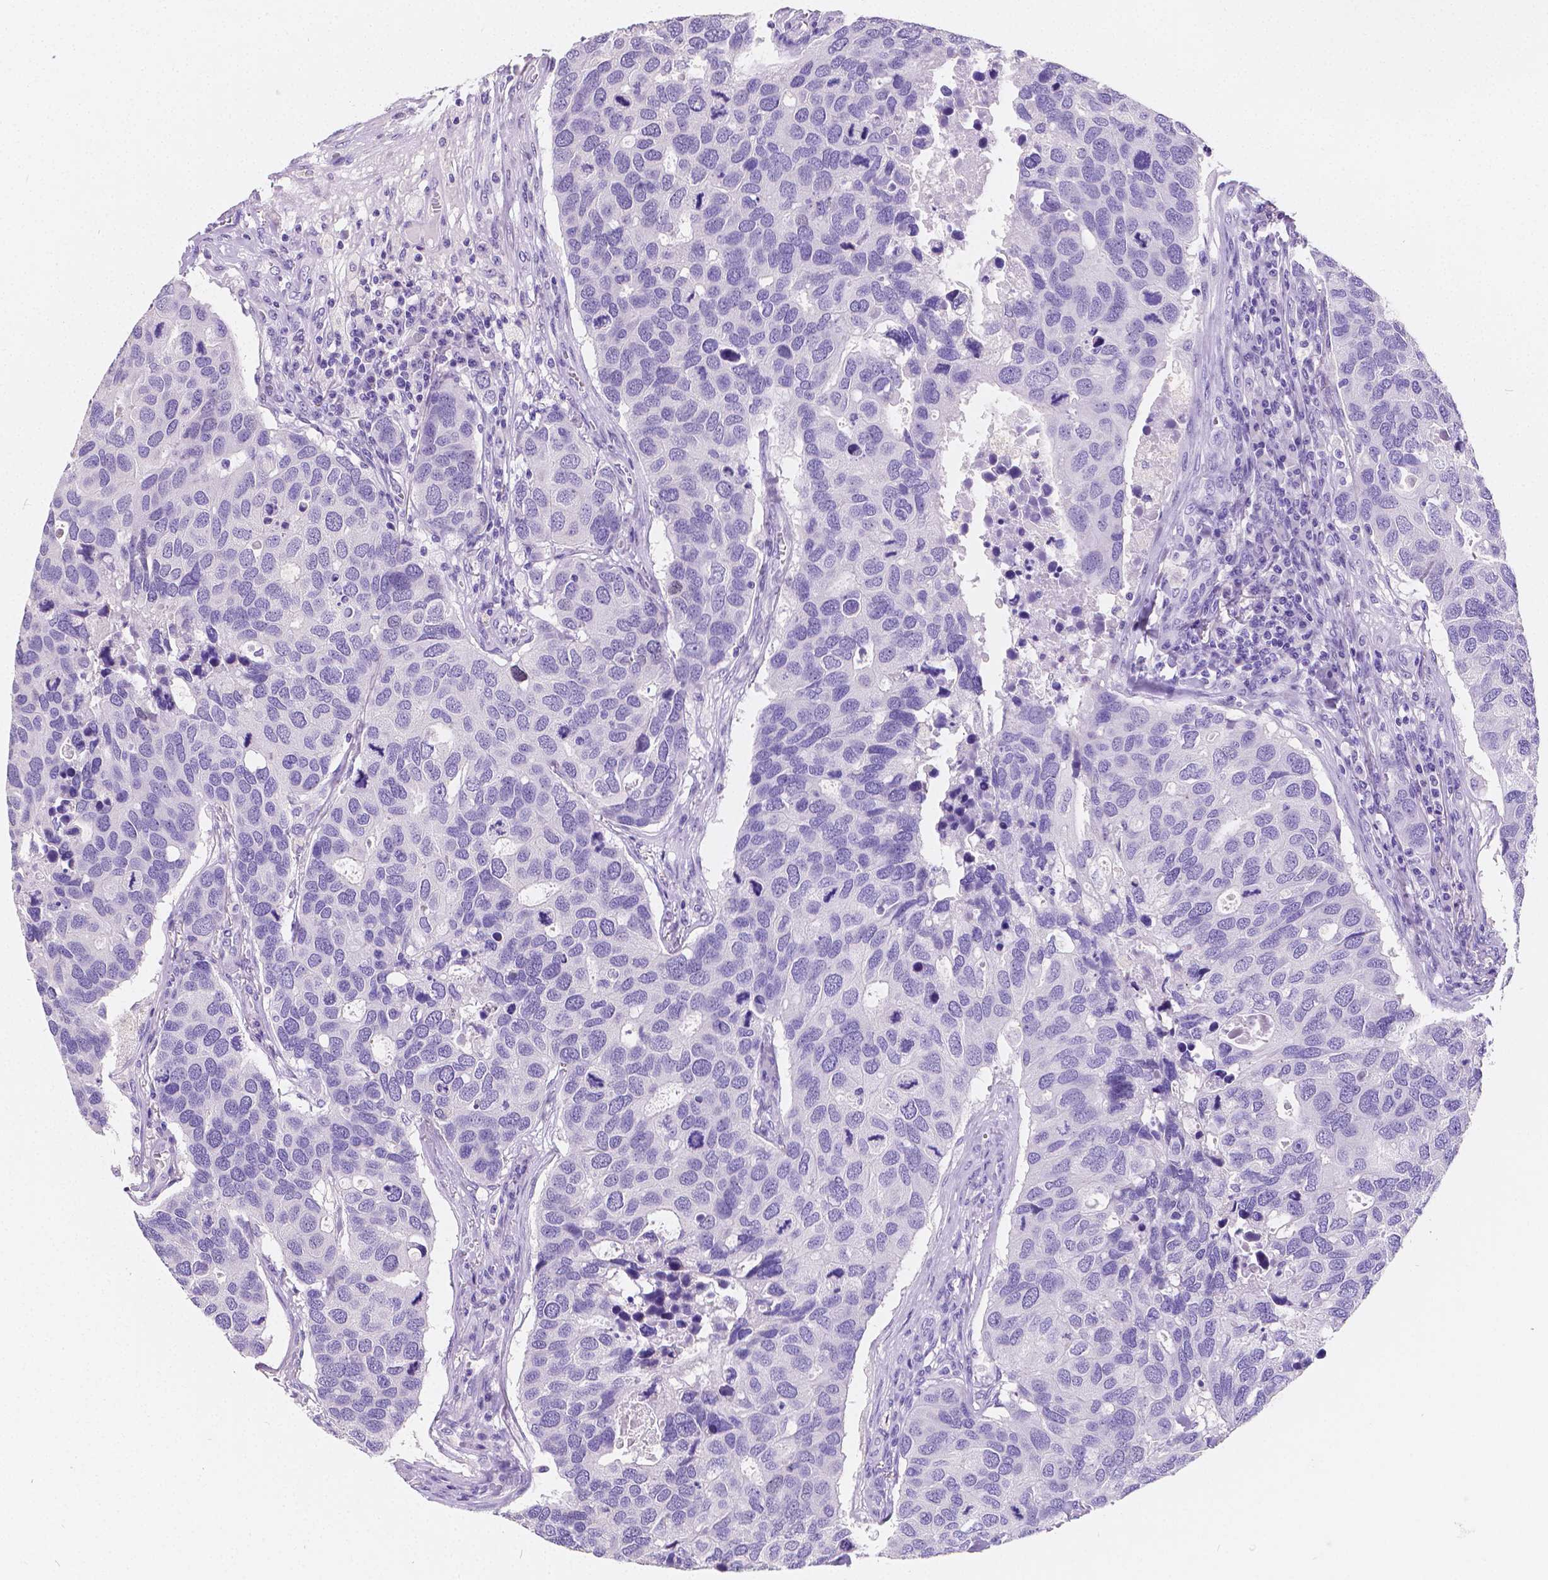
{"staining": {"intensity": "negative", "quantity": "none", "location": "none"}, "tissue": "breast cancer", "cell_type": "Tumor cells", "image_type": "cancer", "snomed": [{"axis": "morphology", "description": "Duct carcinoma"}, {"axis": "topography", "description": "Breast"}], "caption": "Breast invasive ductal carcinoma stained for a protein using IHC shows no staining tumor cells.", "gene": "SATB2", "patient": {"sex": "female", "age": 83}}